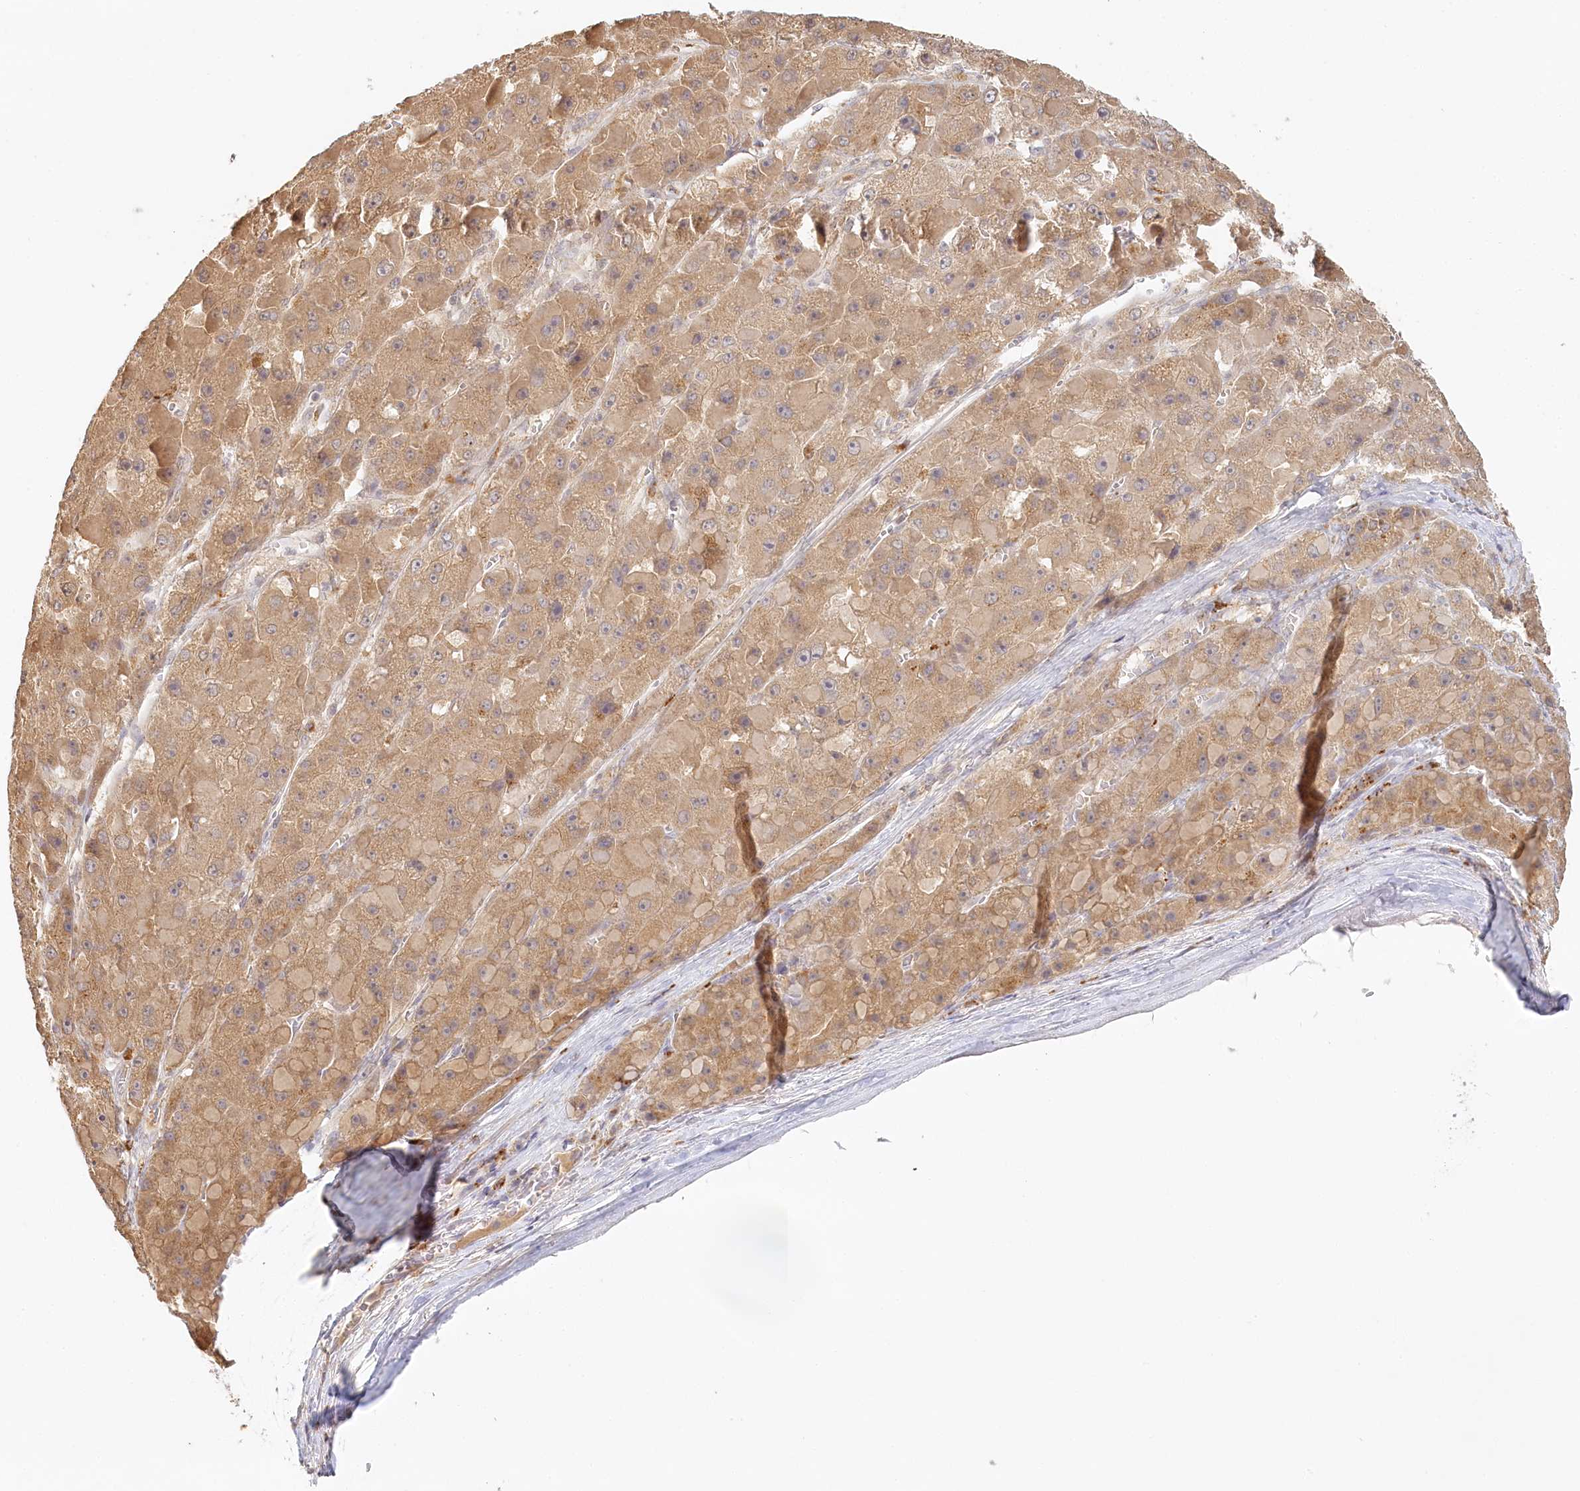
{"staining": {"intensity": "moderate", "quantity": ">75%", "location": "cytoplasmic/membranous"}, "tissue": "liver cancer", "cell_type": "Tumor cells", "image_type": "cancer", "snomed": [{"axis": "morphology", "description": "Carcinoma, Hepatocellular, NOS"}, {"axis": "topography", "description": "Liver"}], "caption": "Liver hepatocellular carcinoma stained with DAB (3,3'-diaminobenzidine) immunohistochemistry (IHC) displays medium levels of moderate cytoplasmic/membranous staining in approximately >75% of tumor cells.", "gene": "VSIG1", "patient": {"sex": "female", "age": 73}}